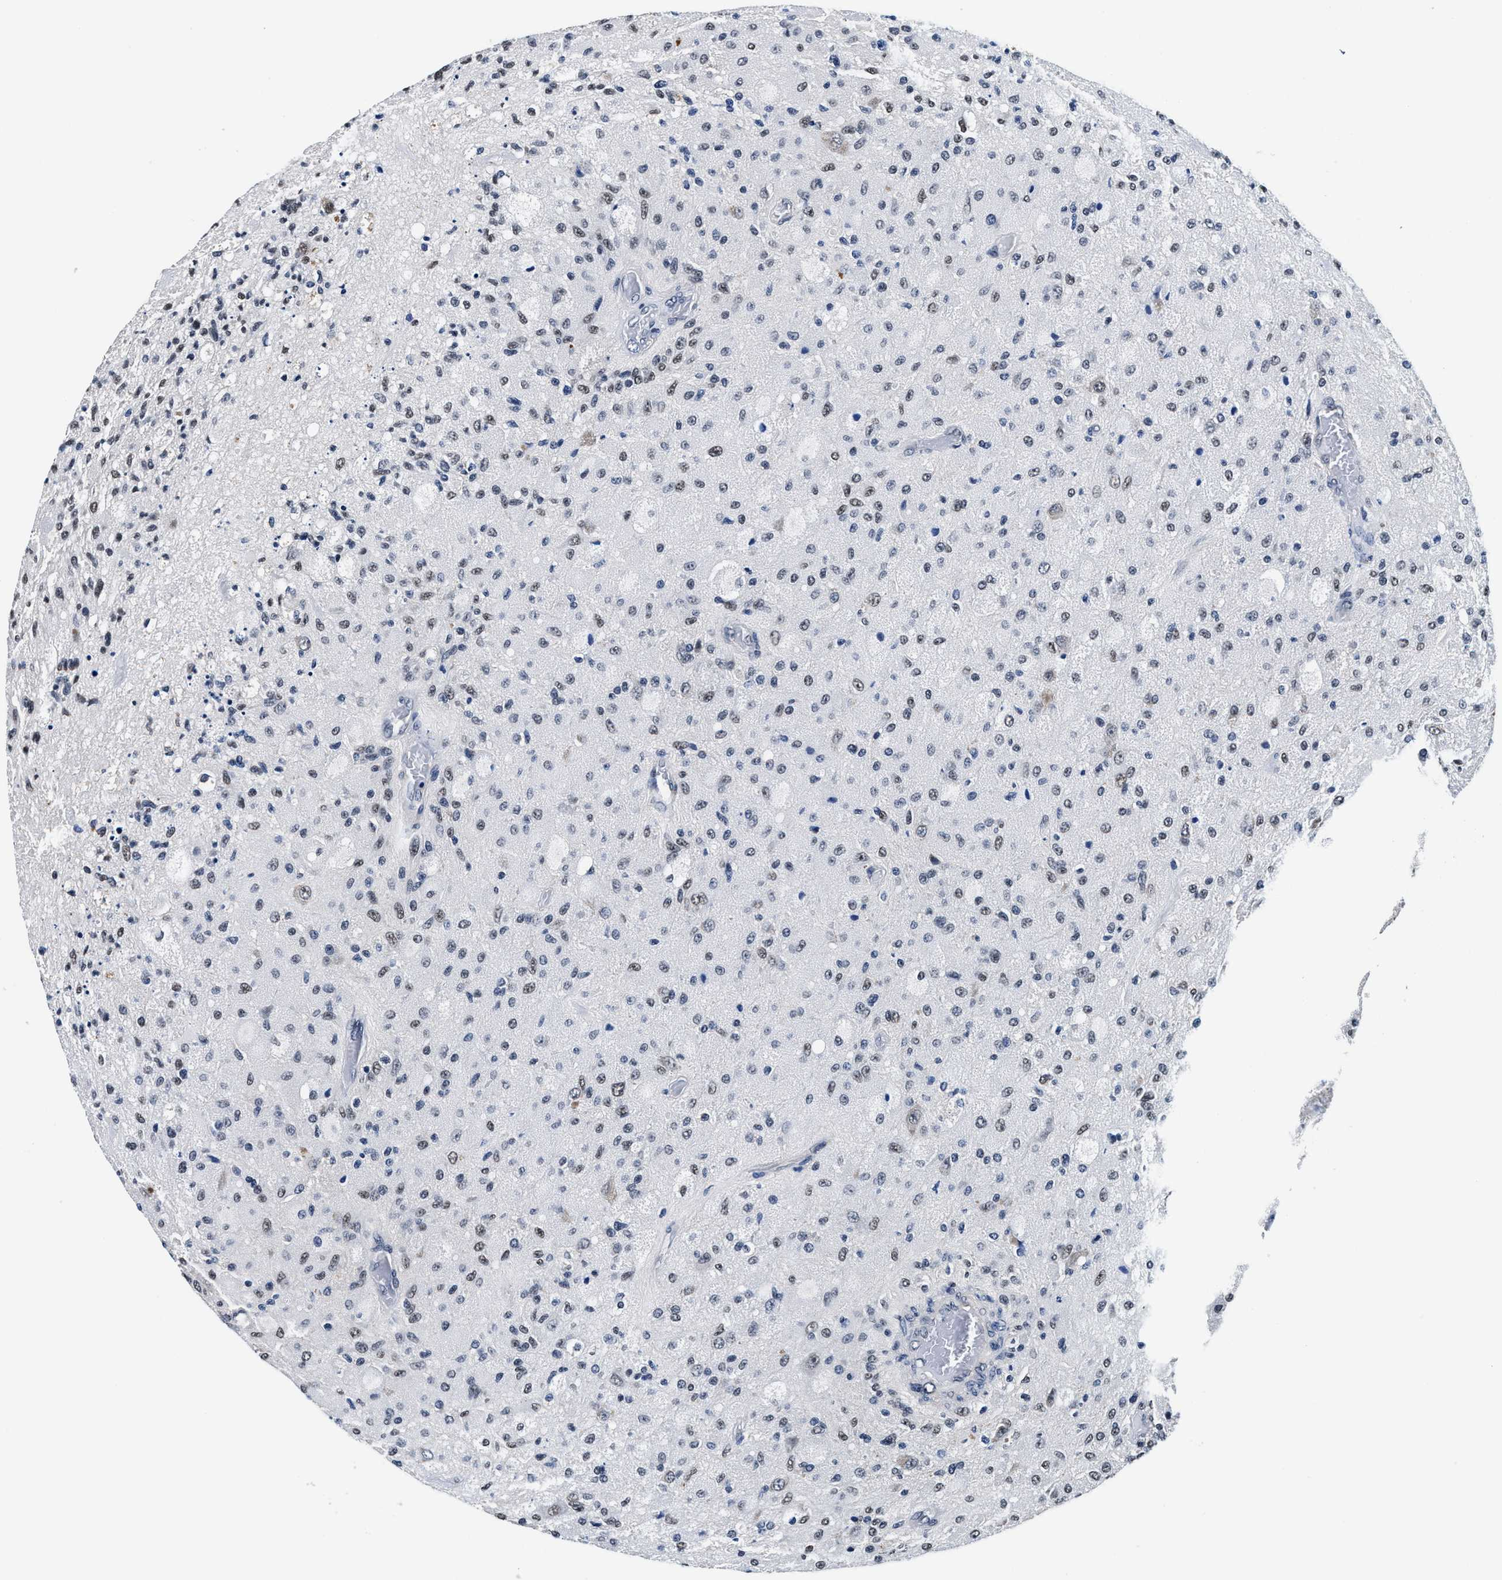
{"staining": {"intensity": "weak", "quantity": "25%-75%", "location": "nuclear"}, "tissue": "glioma", "cell_type": "Tumor cells", "image_type": "cancer", "snomed": [{"axis": "morphology", "description": "Normal tissue, NOS"}, {"axis": "morphology", "description": "Glioma, malignant, High grade"}, {"axis": "topography", "description": "Cerebral cortex"}], "caption": "A high-resolution image shows immunohistochemistry (IHC) staining of malignant glioma (high-grade), which demonstrates weak nuclear staining in about 25%-75% of tumor cells. Ihc stains the protein of interest in brown and the nuclei are stained blue.", "gene": "USP16", "patient": {"sex": "male", "age": 77}}